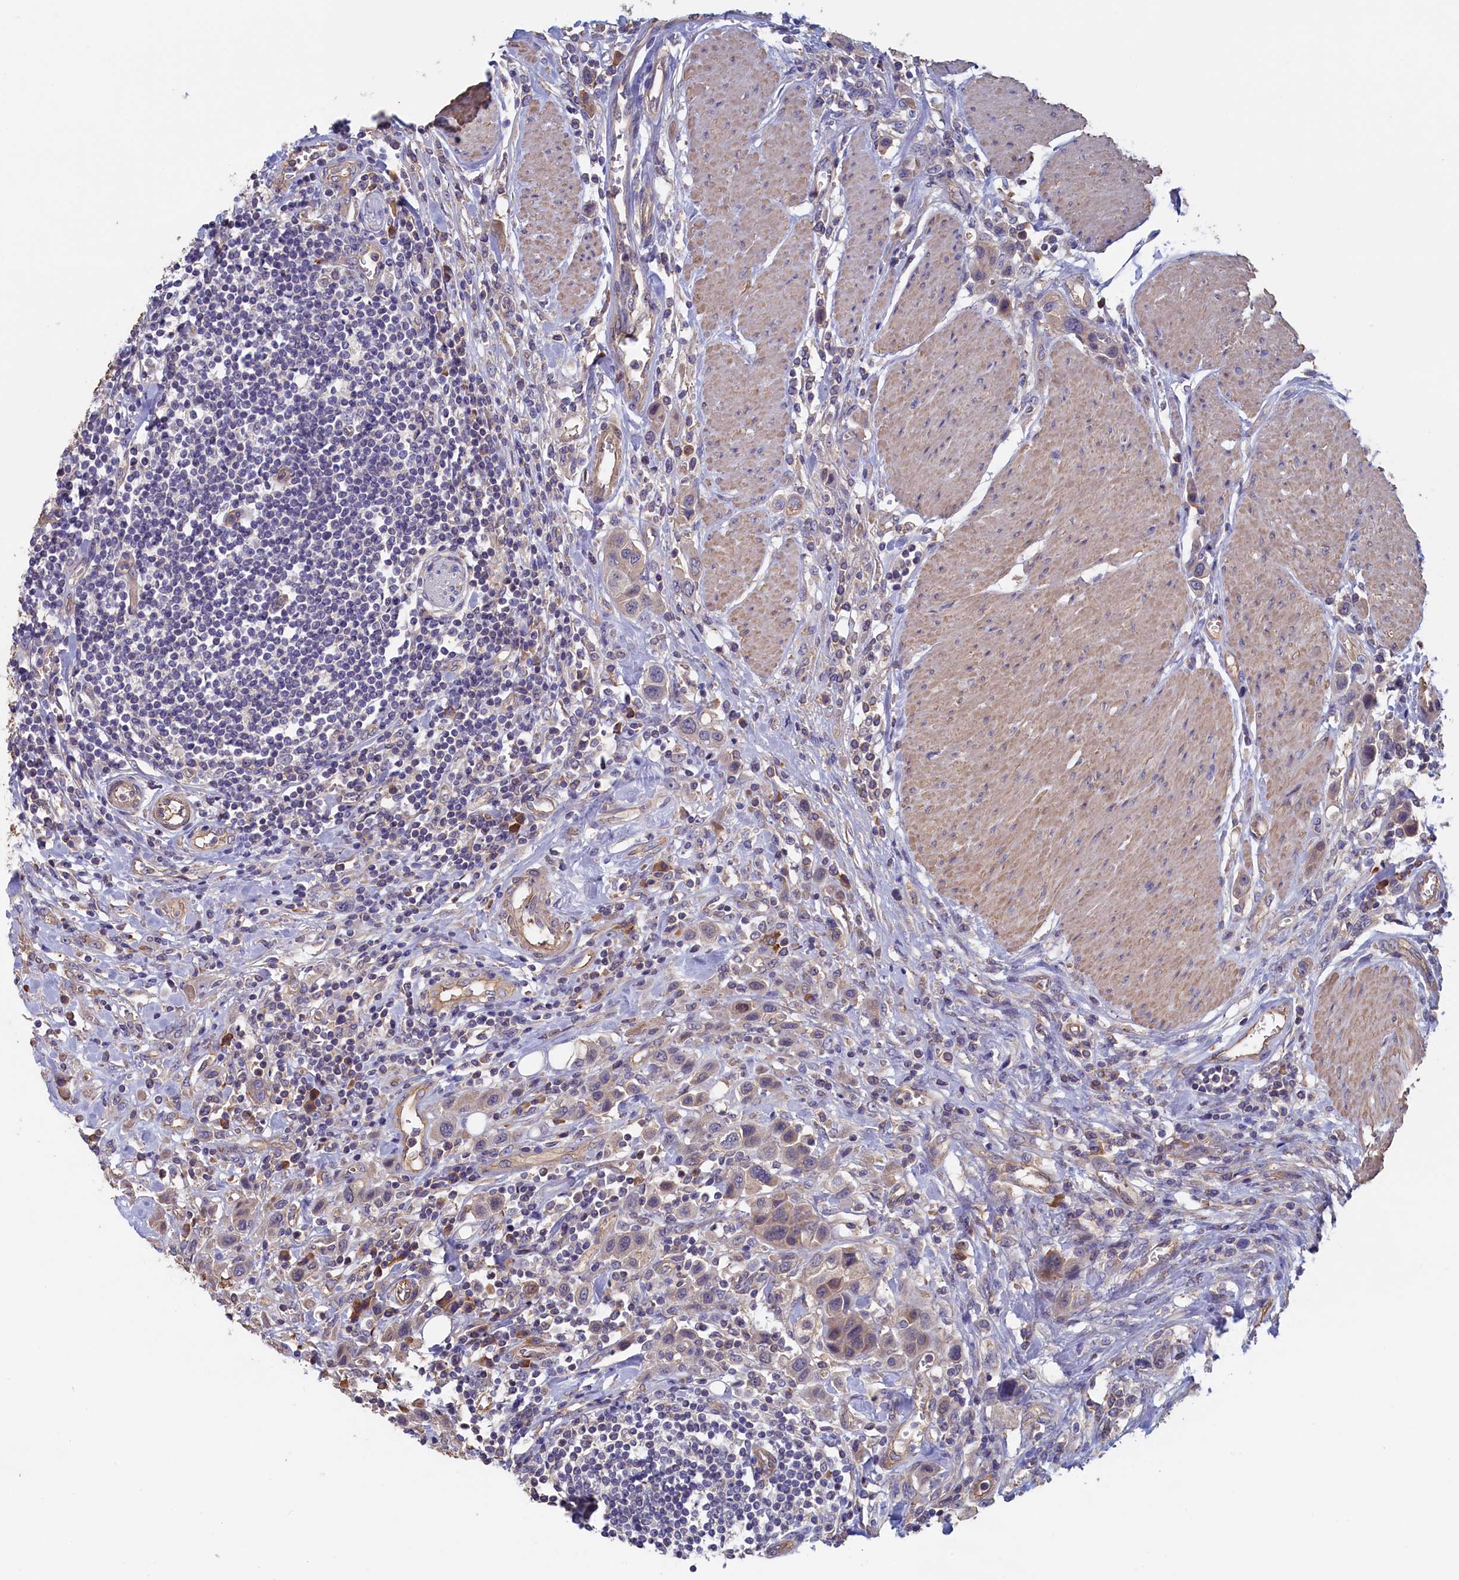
{"staining": {"intensity": "weak", "quantity": "<25%", "location": "cytoplasmic/membranous"}, "tissue": "urothelial cancer", "cell_type": "Tumor cells", "image_type": "cancer", "snomed": [{"axis": "morphology", "description": "Urothelial carcinoma, High grade"}, {"axis": "topography", "description": "Urinary bladder"}], "caption": "Urothelial carcinoma (high-grade) stained for a protein using IHC displays no expression tumor cells.", "gene": "ANKRD2", "patient": {"sex": "male", "age": 50}}